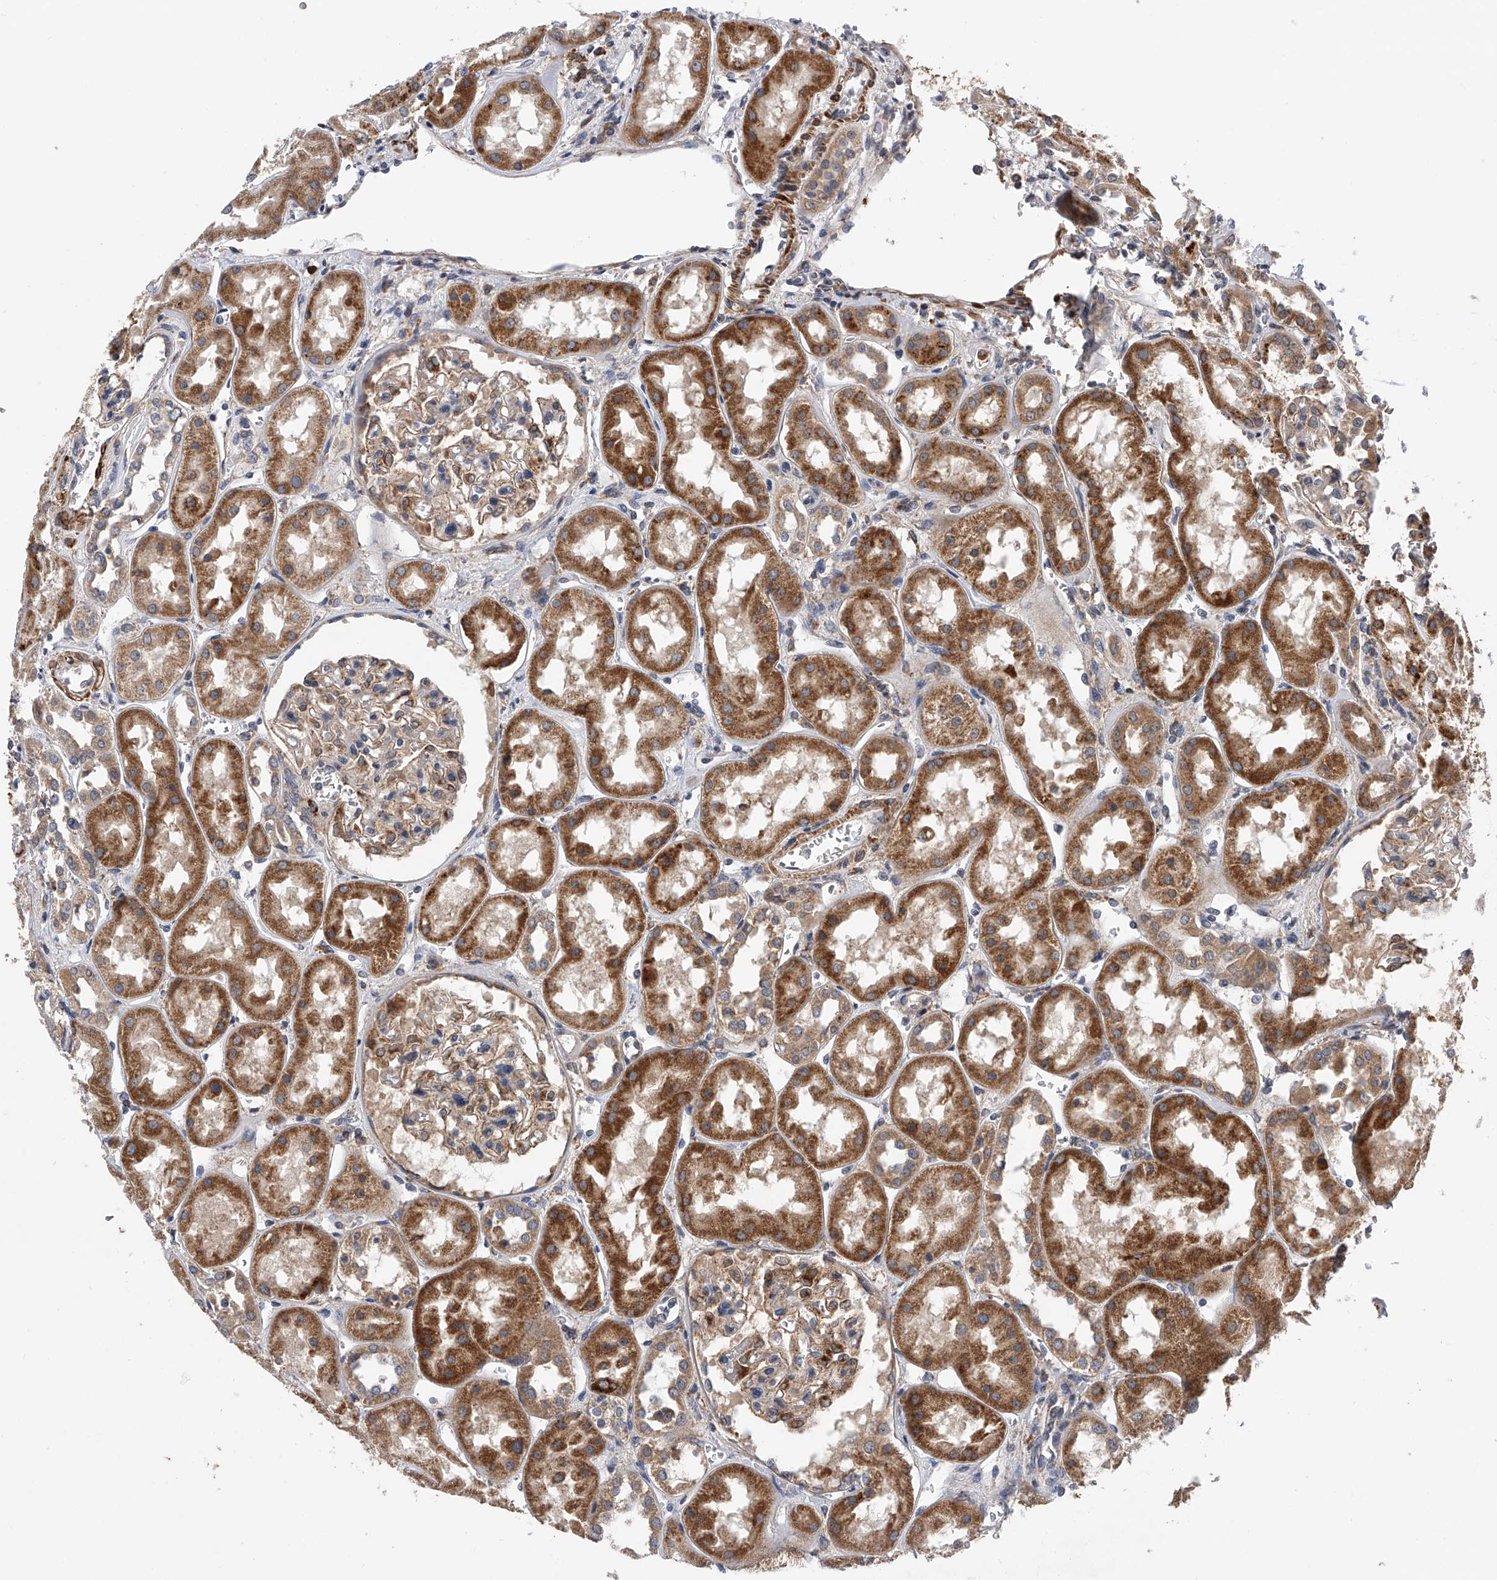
{"staining": {"intensity": "weak", "quantity": "25%-75%", "location": "cytoplasmic/membranous"}, "tissue": "kidney", "cell_type": "Cells in glomeruli", "image_type": "normal", "snomed": [{"axis": "morphology", "description": "Normal tissue, NOS"}, {"axis": "topography", "description": "Kidney"}], "caption": "Protein staining exhibits weak cytoplasmic/membranous staining in about 25%-75% of cells in glomeruli in normal kidney. (DAB (3,3'-diaminobenzidine) = brown stain, brightfield microscopy at high magnification).", "gene": "SPOCK1", "patient": {"sex": "male", "age": 70}}